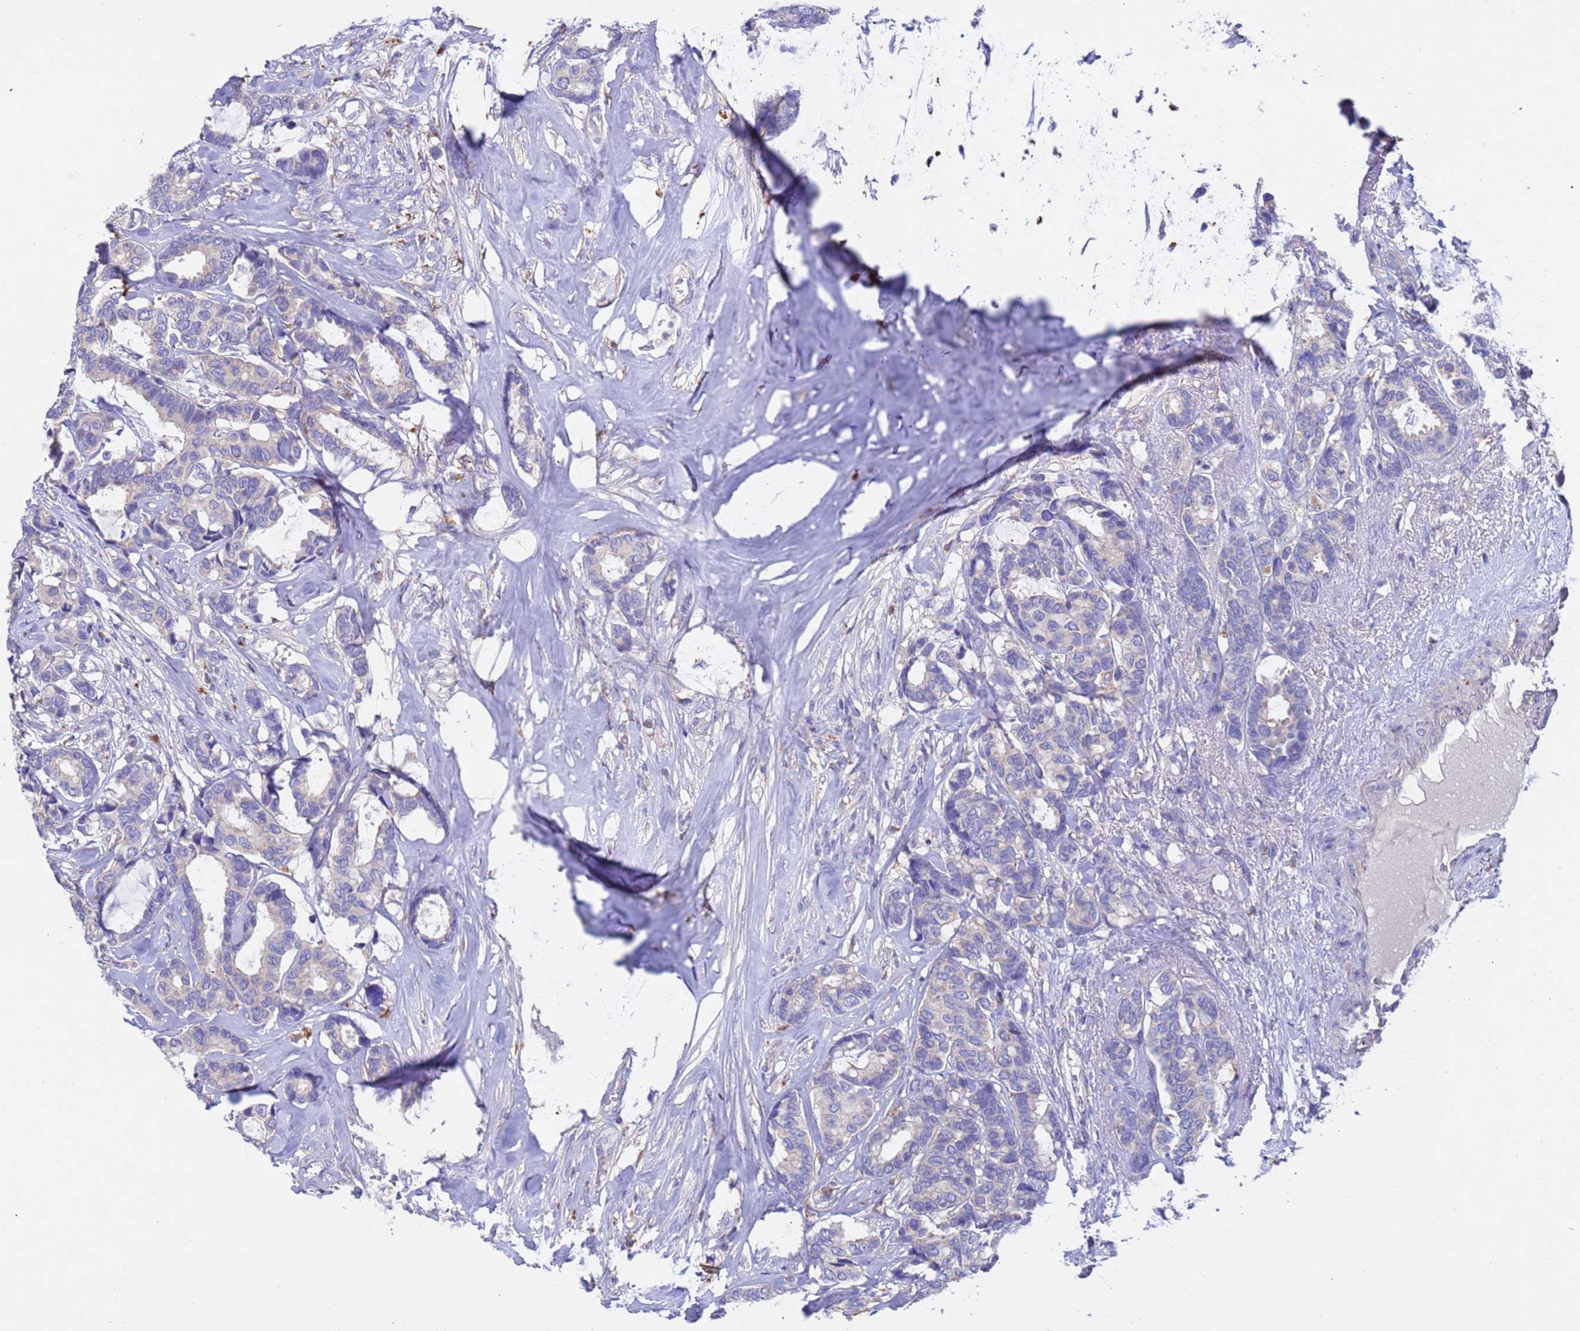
{"staining": {"intensity": "negative", "quantity": "none", "location": "none"}, "tissue": "breast cancer", "cell_type": "Tumor cells", "image_type": "cancer", "snomed": [{"axis": "morphology", "description": "Duct carcinoma"}, {"axis": "topography", "description": "Breast"}], "caption": "Immunohistochemistry of breast intraductal carcinoma reveals no staining in tumor cells.", "gene": "SRL", "patient": {"sex": "female", "age": 87}}